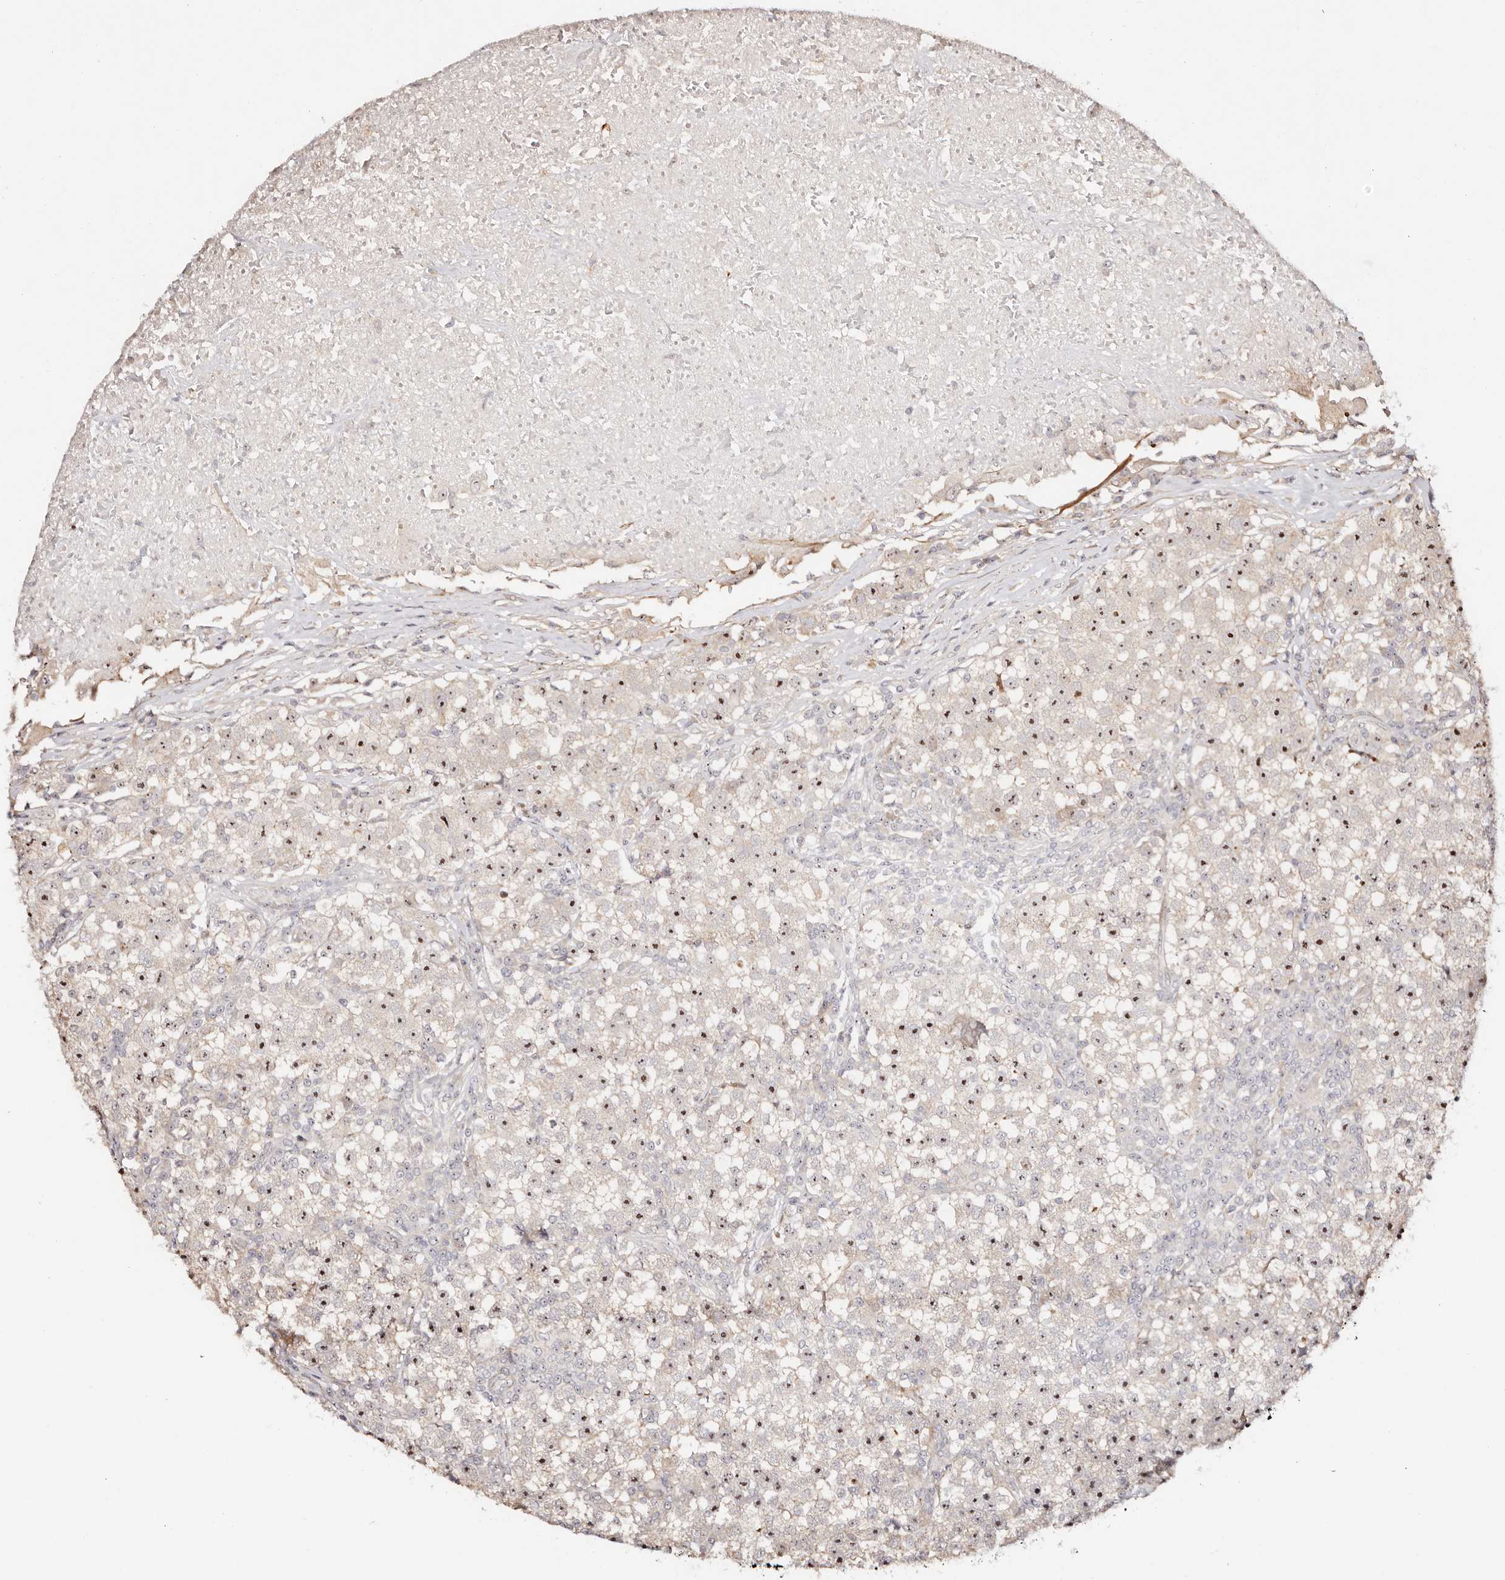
{"staining": {"intensity": "strong", "quantity": "25%-75%", "location": "nuclear"}, "tissue": "testis cancer", "cell_type": "Tumor cells", "image_type": "cancer", "snomed": [{"axis": "morphology", "description": "Seminoma, NOS"}, {"axis": "topography", "description": "Testis"}], "caption": "Immunohistochemical staining of human testis cancer (seminoma) displays high levels of strong nuclear expression in about 25%-75% of tumor cells. Ihc stains the protein in brown and the nuclei are stained blue.", "gene": "ODF2L", "patient": {"sex": "male", "age": 22}}